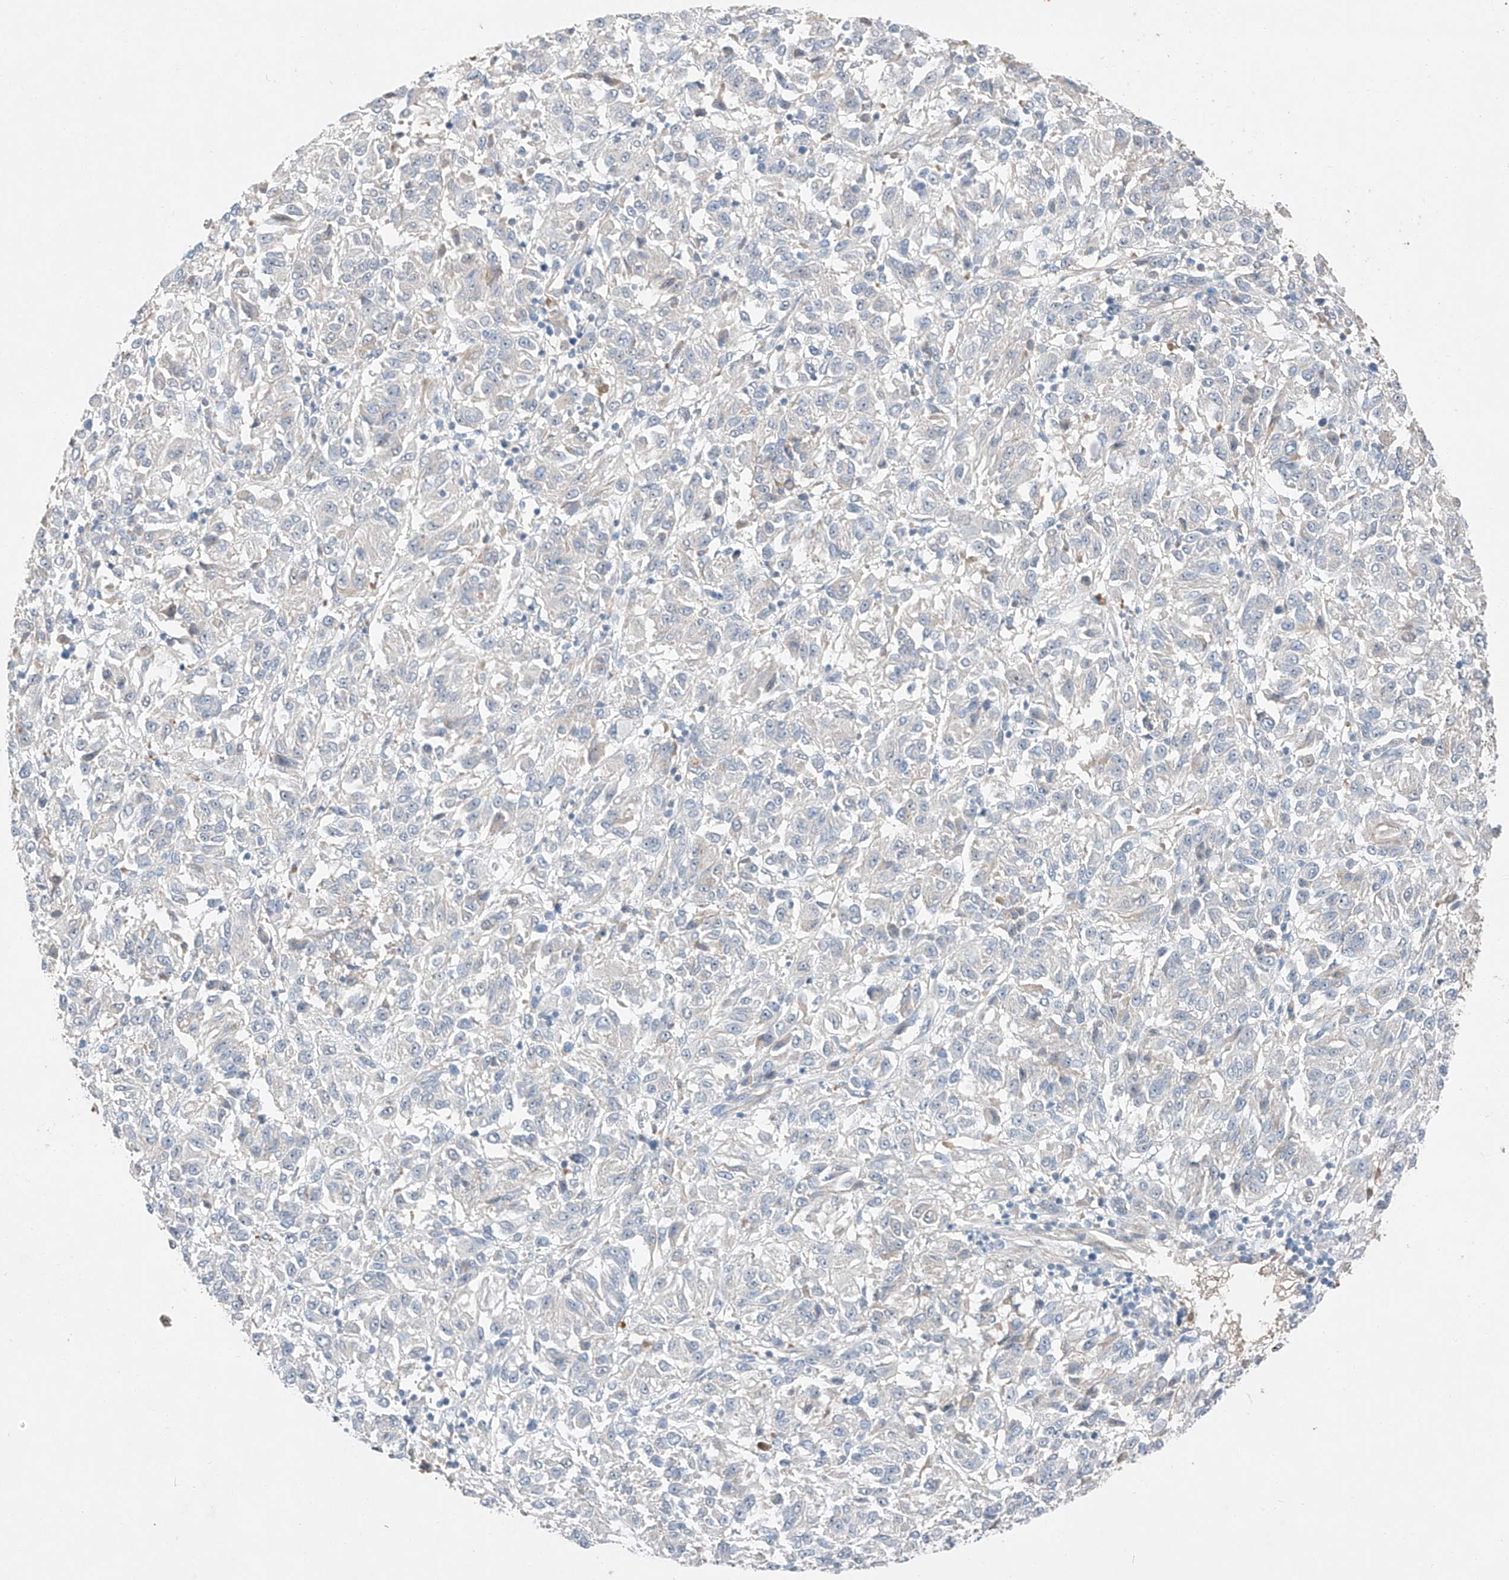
{"staining": {"intensity": "negative", "quantity": "none", "location": "none"}, "tissue": "melanoma", "cell_type": "Tumor cells", "image_type": "cancer", "snomed": [{"axis": "morphology", "description": "Malignant melanoma, Metastatic site"}, {"axis": "topography", "description": "Lung"}], "caption": "Immunohistochemical staining of human melanoma demonstrates no significant expression in tumor cells.", "gene": "RUSC1", "patient": {"sex": "male", "age": 64}}